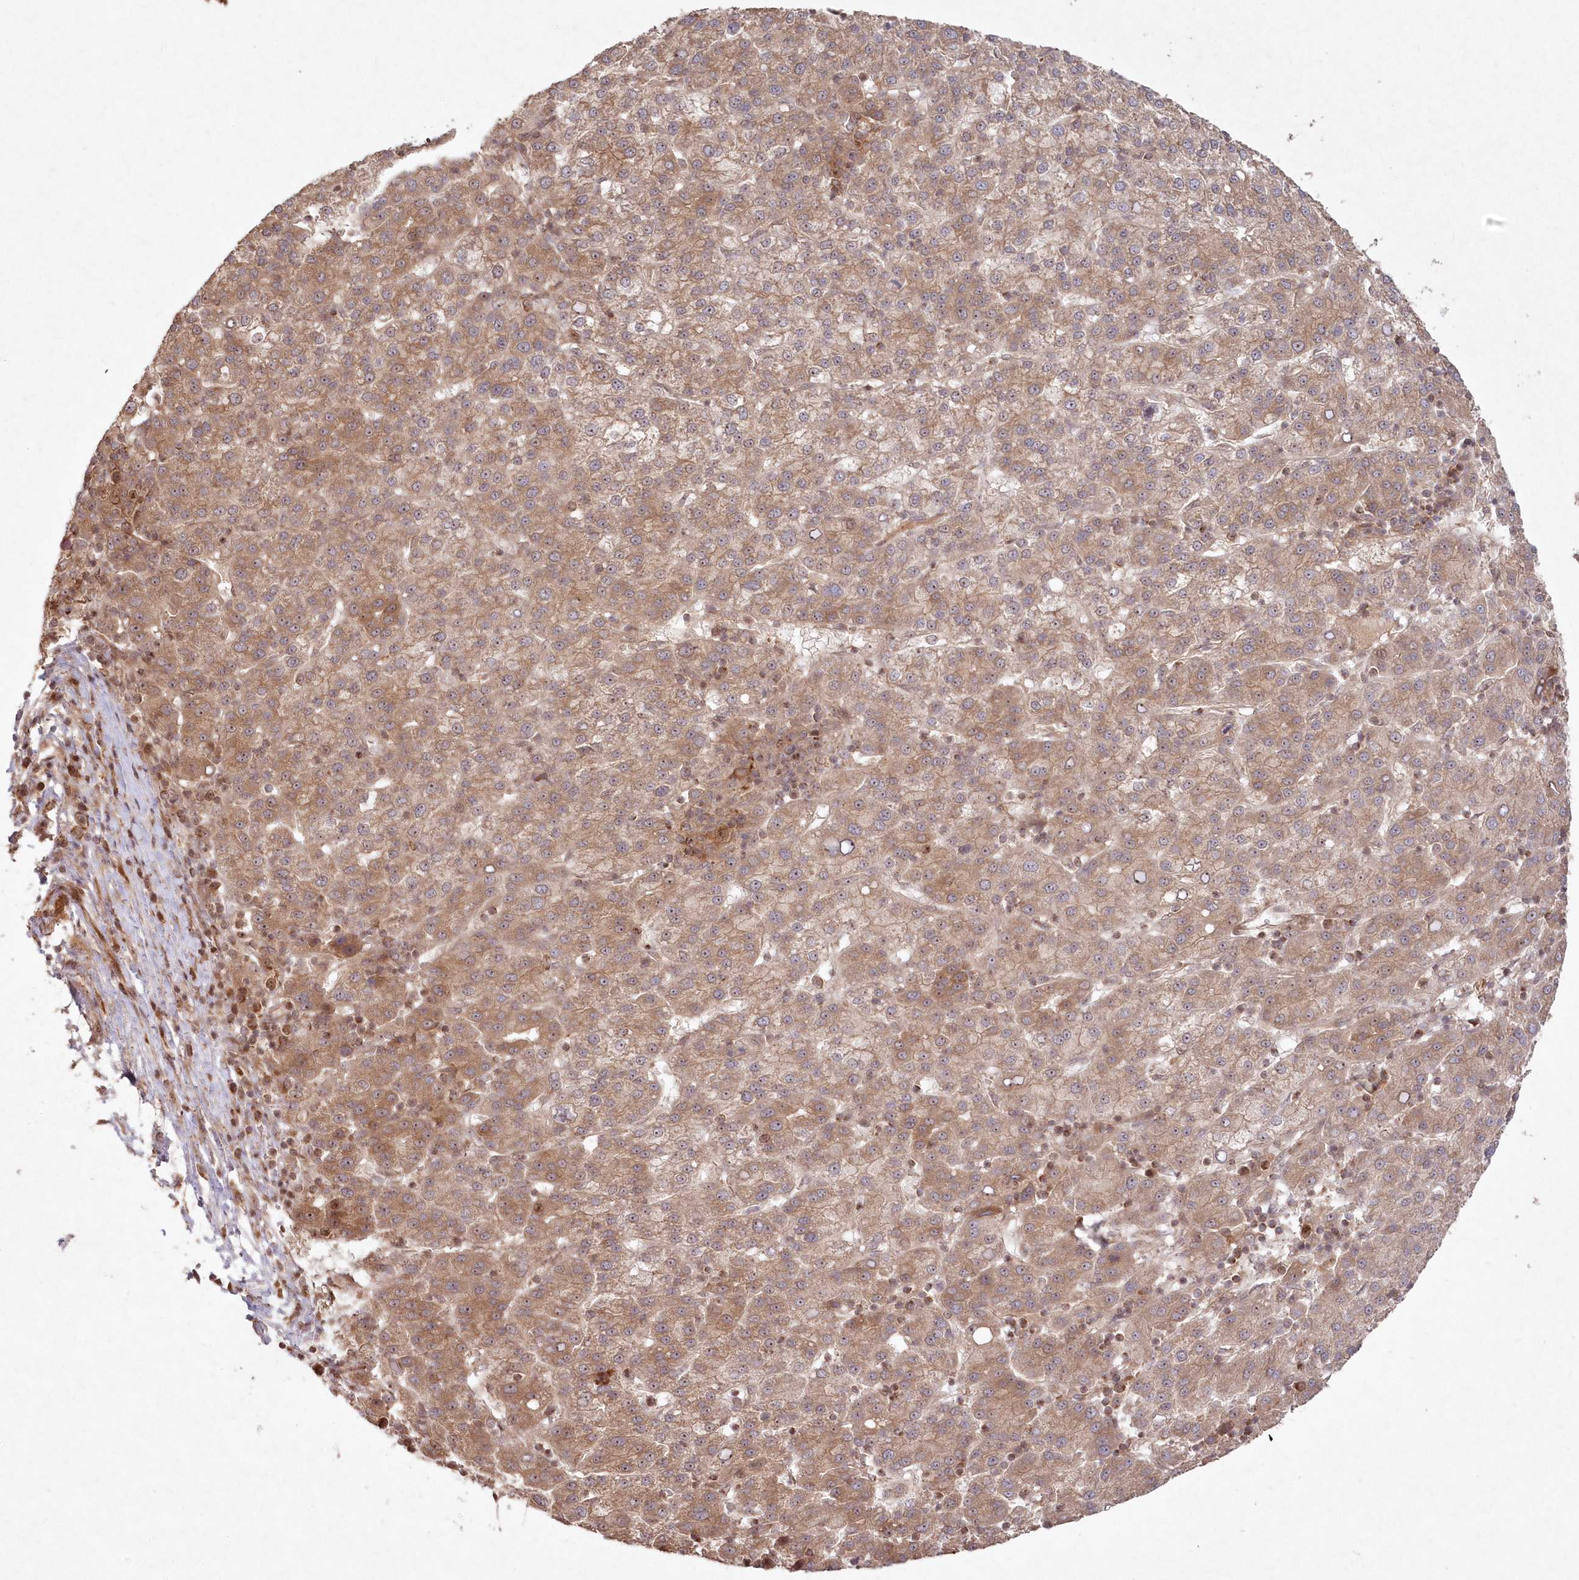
{"staining": {"intensity": "moderate", "quantity": "25%-75%", "location": "cytoplasmic/membranous,nuclear"}, "tissue": "liver cancer", "cell_type": "Tumor cells", "image_type": "cancer", "snomed": [{"axis": "morphology", "description": "Carcinoma, Hepatocellular, NOS"}, {"axis": "topography", "description": "Liver"}], "caption": "Liver hepatocellular carcinoma was stained to show a protein in brown. There is medium levels of moderate cytoplasmic/membranous and nuclear positivity in about 25%-75% of tumor cells.", "gene": "SERINC1", "patient": {"sex": "female", "age": 58}}